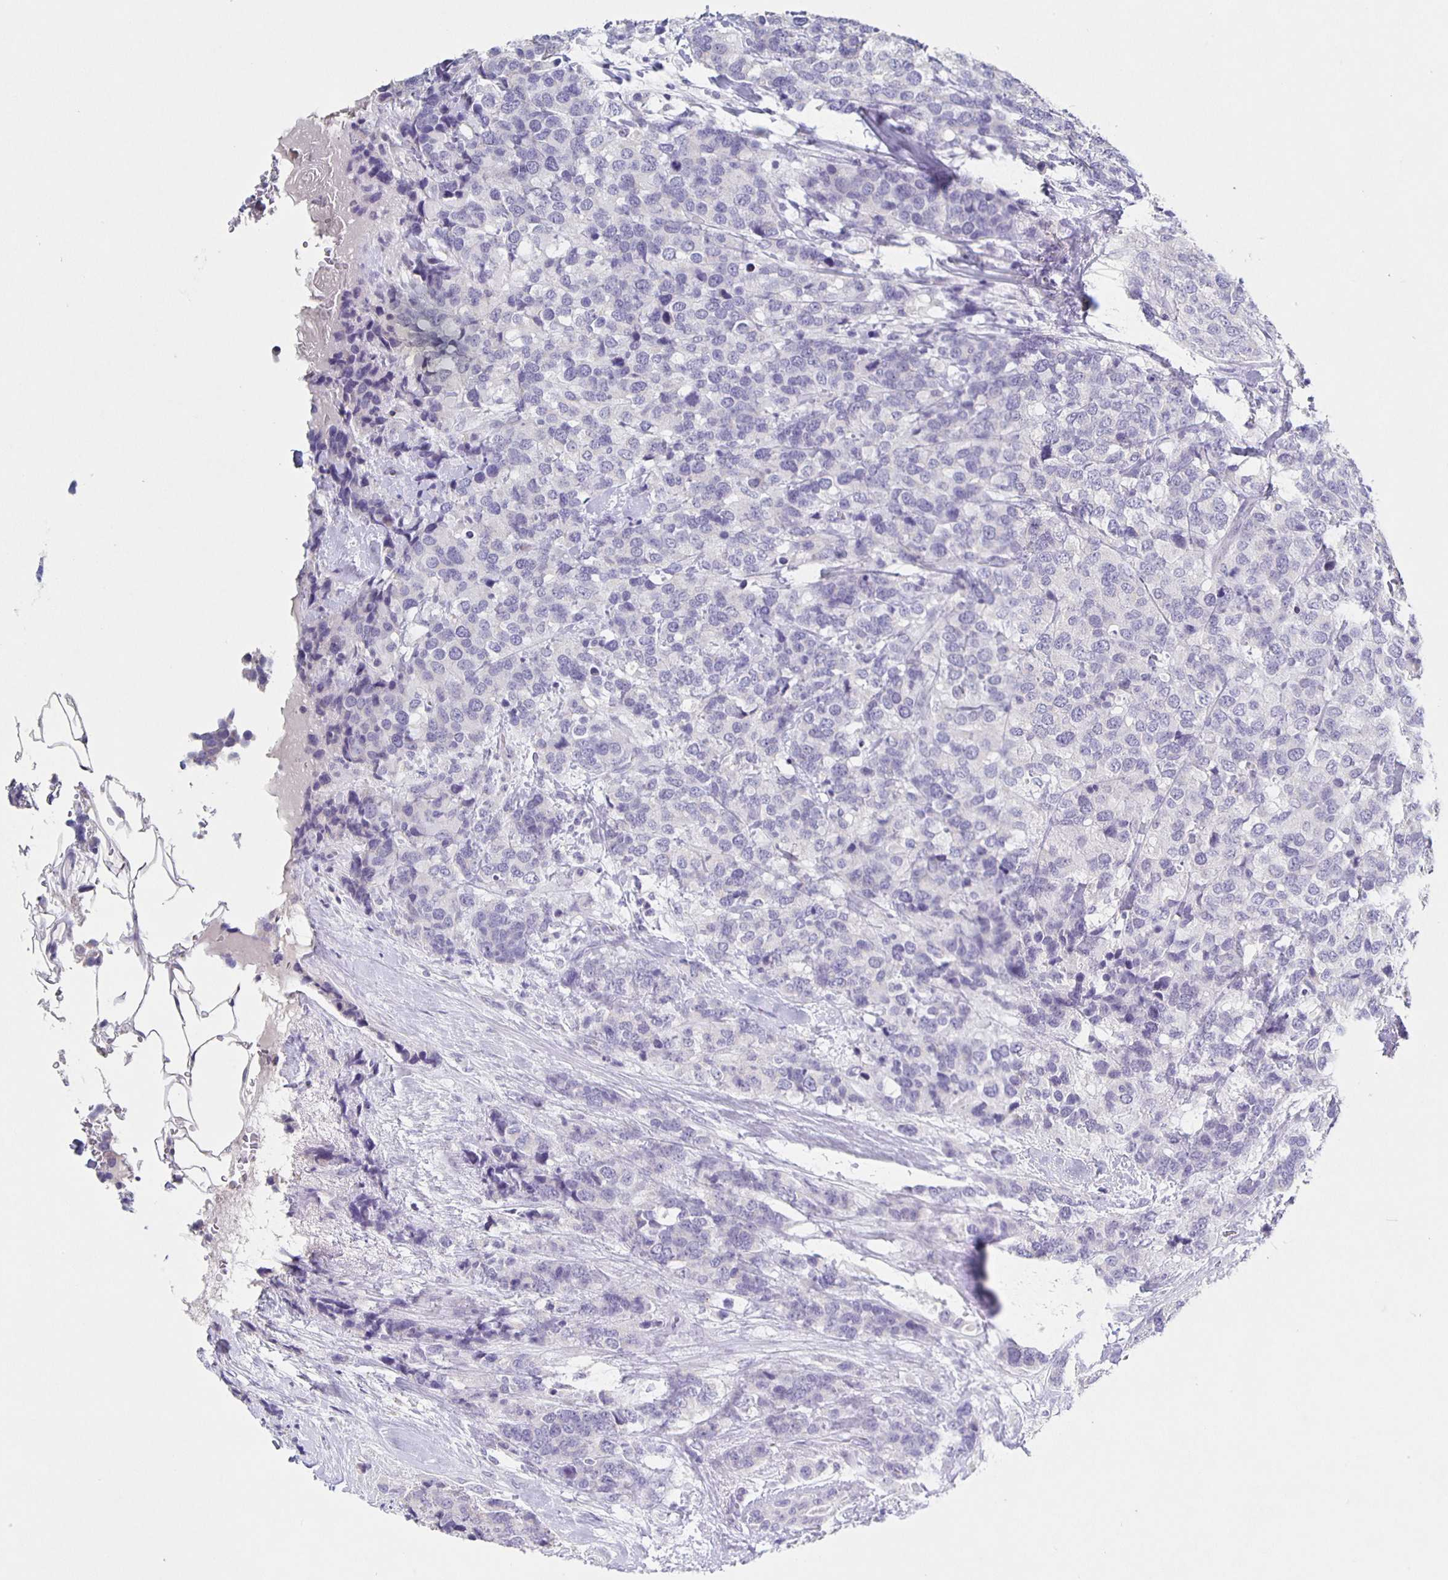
{"staining": {"intensity": "negative", "quantity": "none", "location": "none"}, "tissue": "breast cancer", "cell_type": "Tumor cells", "image_type": "cancer", "snomed": [{"axis": "morphology", "description": "Lobular carcinoma"}, {"axis": "topography", "description": "Breast"}], "caption": "This is an immunohistochemistry (IHC) histopathology image of breast lobular carcinoma. There is no staining in tumor cells.", "gene": "CARNS1", "patient": {"sex": "female", "age": 59}}